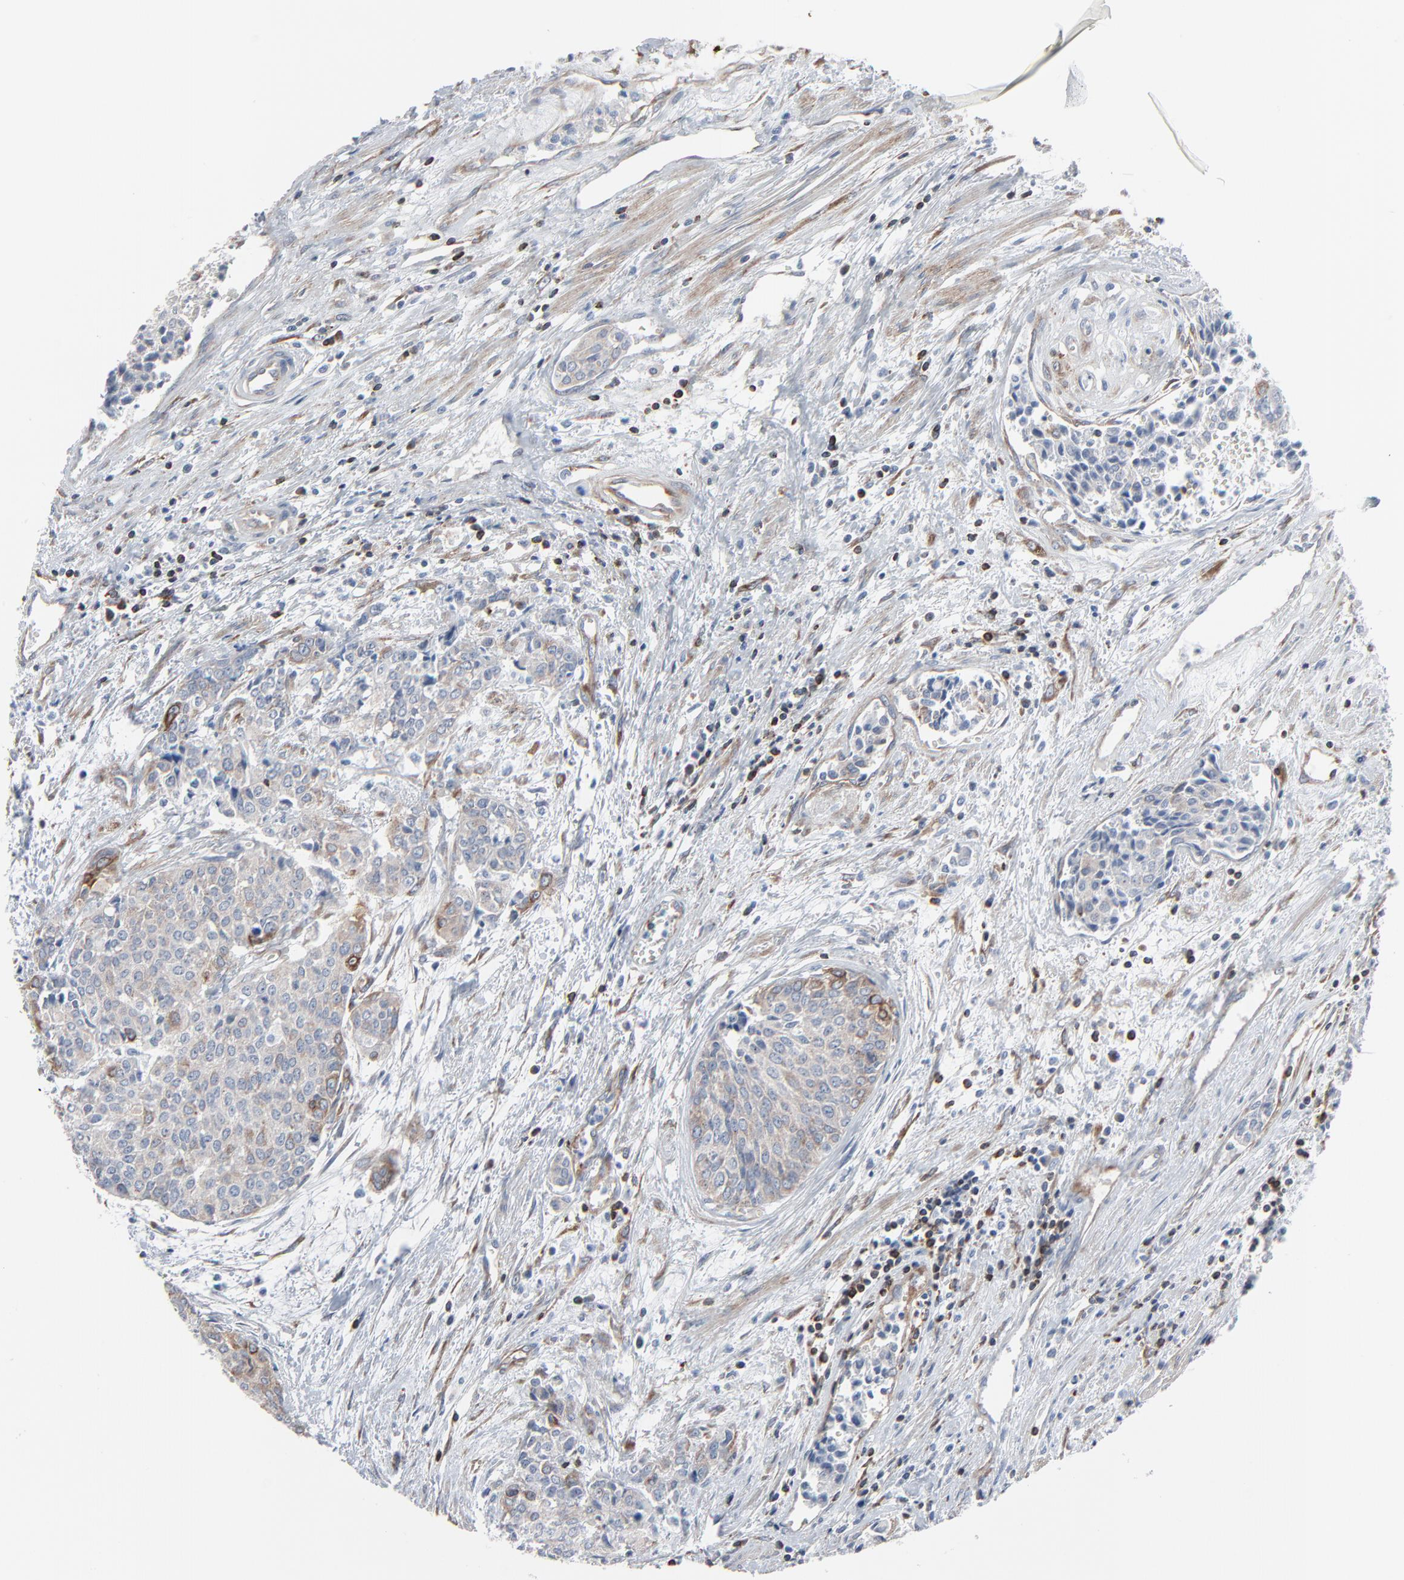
{"staining": {"intensity": "weak", "quantity": ">75%", "location": "cytoplasmic/membranous"}, "tissue": "urothelial cancer", "cell_type": "Tumor cells", "image_type": "cancer", "snomed": [{"axis": "morphology", "description": "Urothelial carcinoma, Low grade"}, {"axis": "topography", "description": "Urinary bladder"}], "caption": "Immunohistochemical staining of urothelial cancer shows low levels of weak cytoplasmic/membranous expression in about >75% of tumor cells.", "gene": "OPTN", "patient": {"sex": "female", "age": 73}}